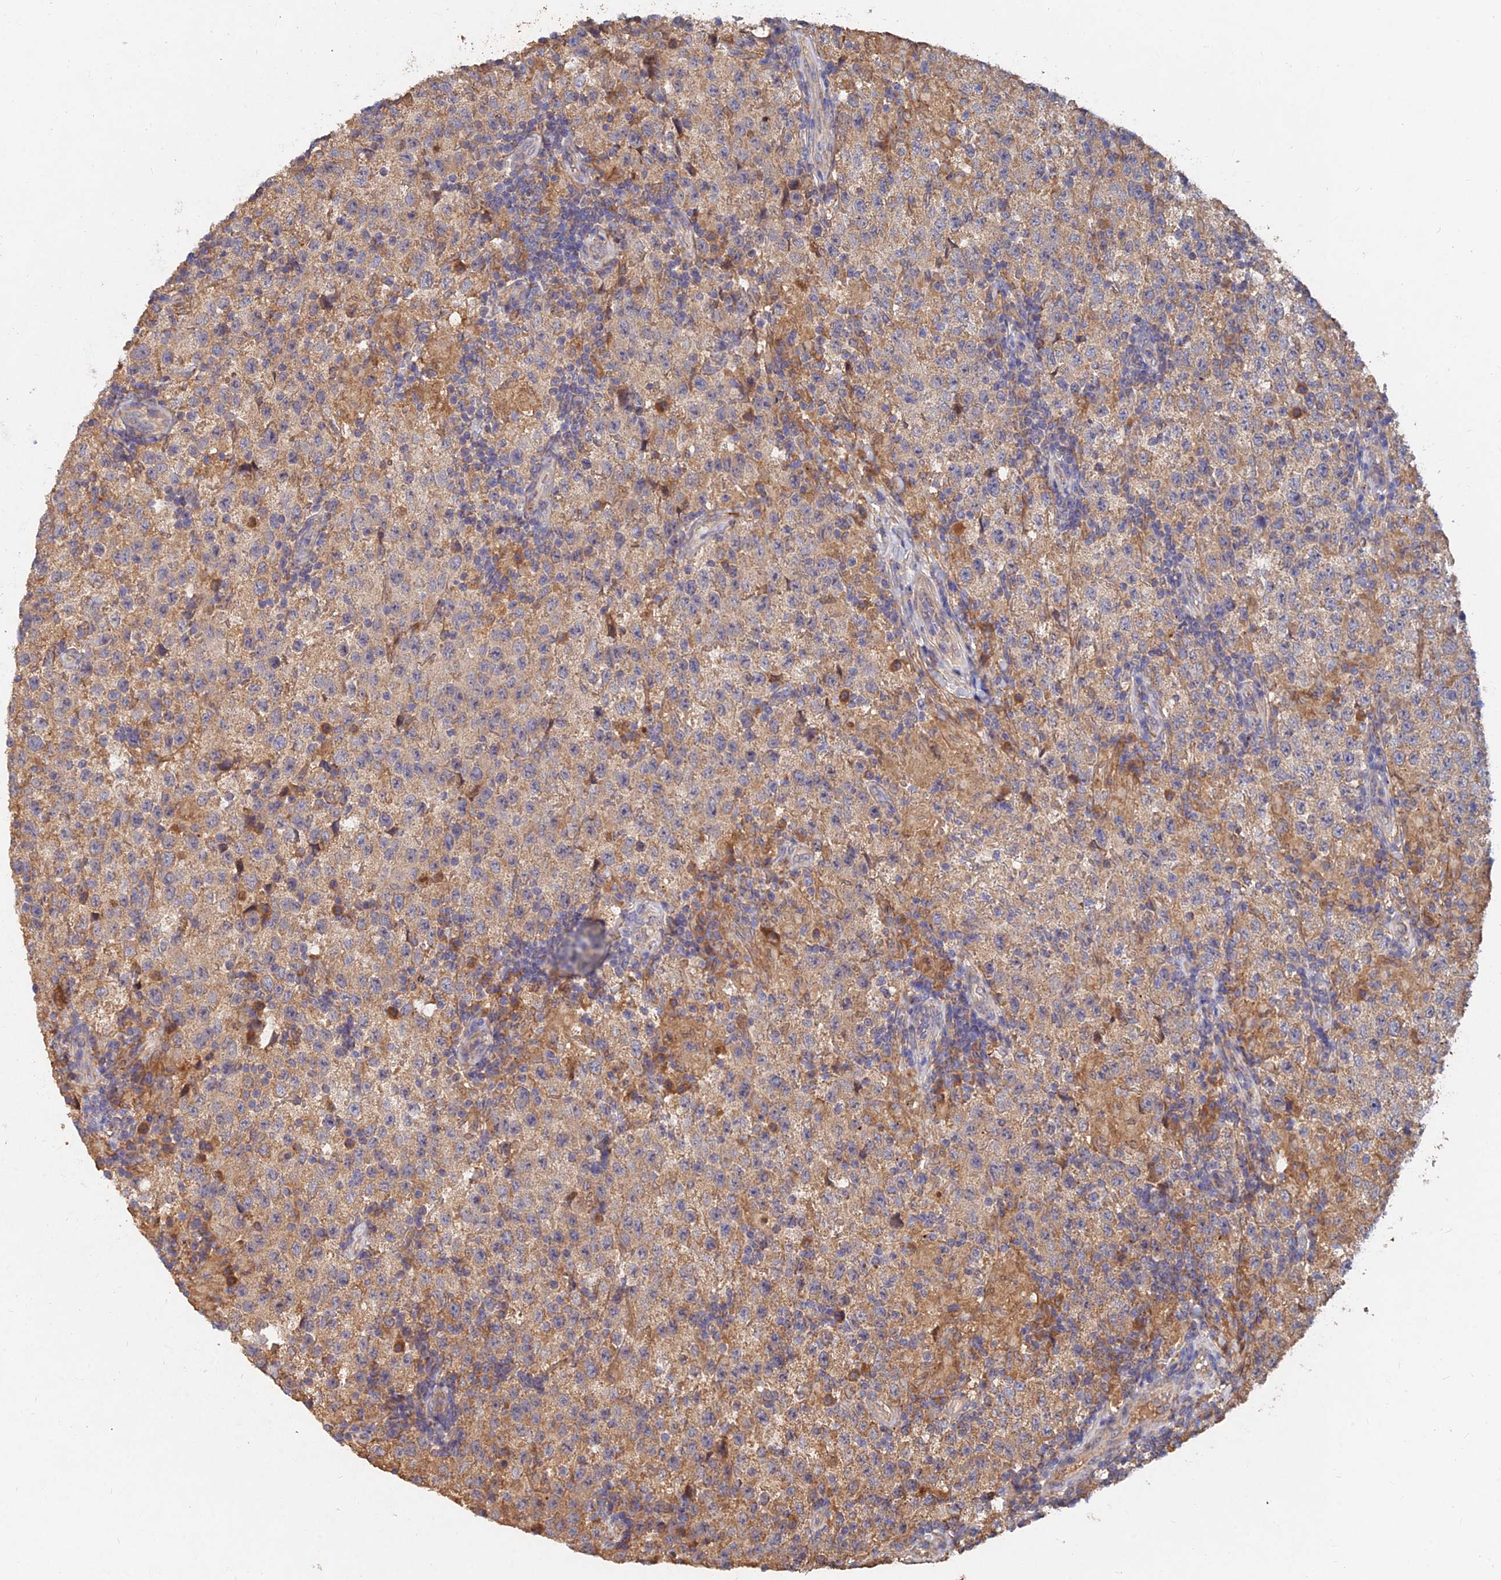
{"staining": {"intensity": "moderate", "quantity": "<25%", "location": "cytoplasmic/membranous"}, "tissue": "testis cancer", "cell_type": "Tumor cells", "image_type": "cancer", "snomed": [{"axis": "morphology", "description": "Seminoma, NOS"}, {"axis": "morphology", "description": "Carcinoma, Embryonal, NOS"}, {"axis": "topography", "description": "Testis"}], "caption": "An IHC image of tumor tissue is shown. Protein staining in brown highlights moderate cytoplasmic/membranous positivity in testis cancer (seminoma) within tumor cells. The staining was performed using DAB, with brown indicating positive protein expression. Nuclei are stained blue with hematoxylin.", "gene": "SLC38A11", "patient": {"sex": "male", "age": 41}}